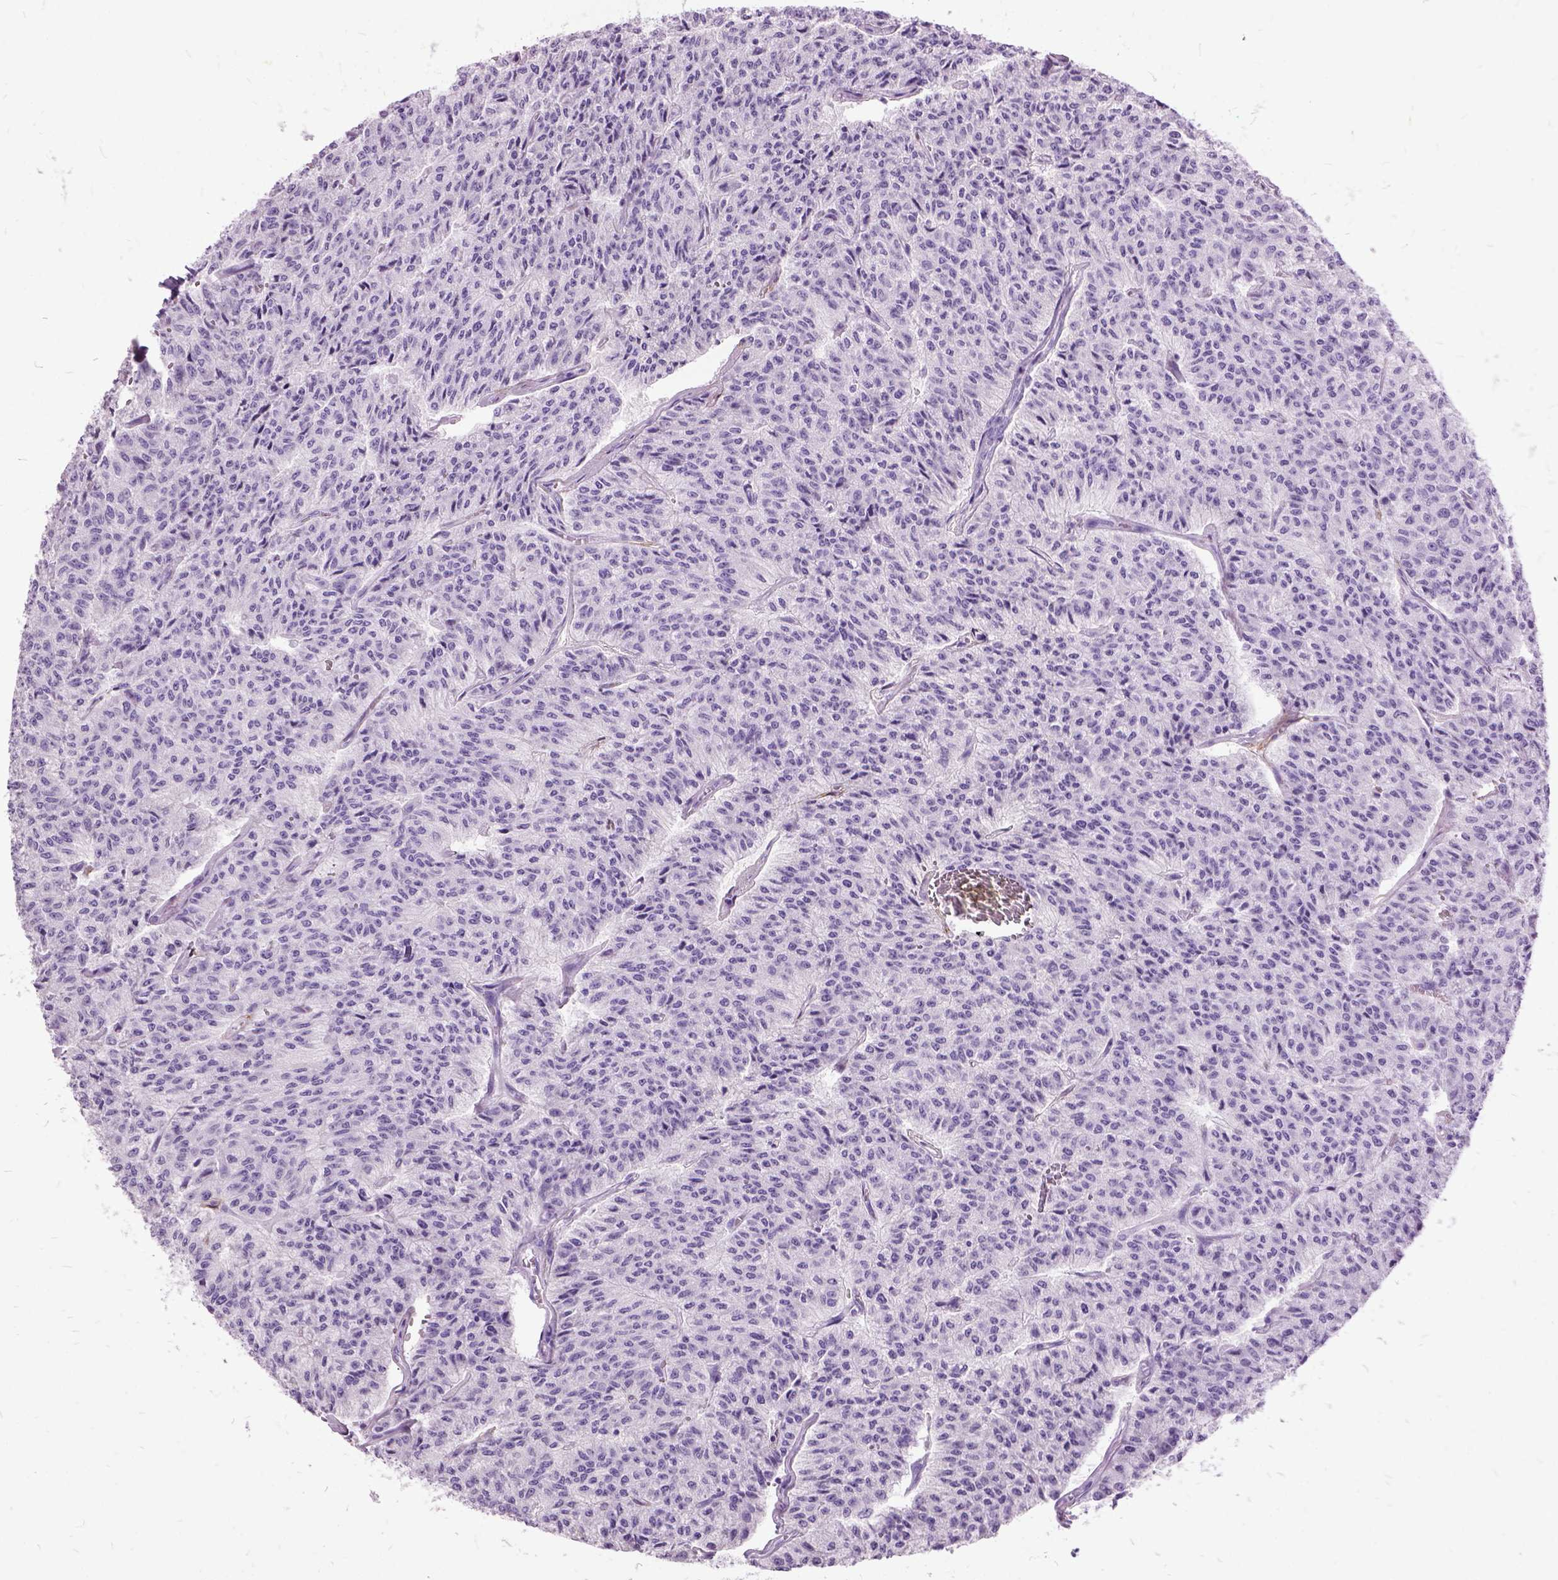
{"staining": {"intensity": "negative", "quantity": "none", "location": "none"}, "tissue": "carcinoid", "cell_type": "Tumor cells", "image_type": "cancer", "snomed": [{"axis": "morphology", "description": "Carcinoid, malignant, NOS"}, {"axis": "topography", "description": "Lung"}], "caption": "A high-resolution micrograph shows IHC staining of carcinoid, which demonstrates no significant positivity in tumor cells.", "gene": "MME", "patient": {"sex": "male", "age": 71}}